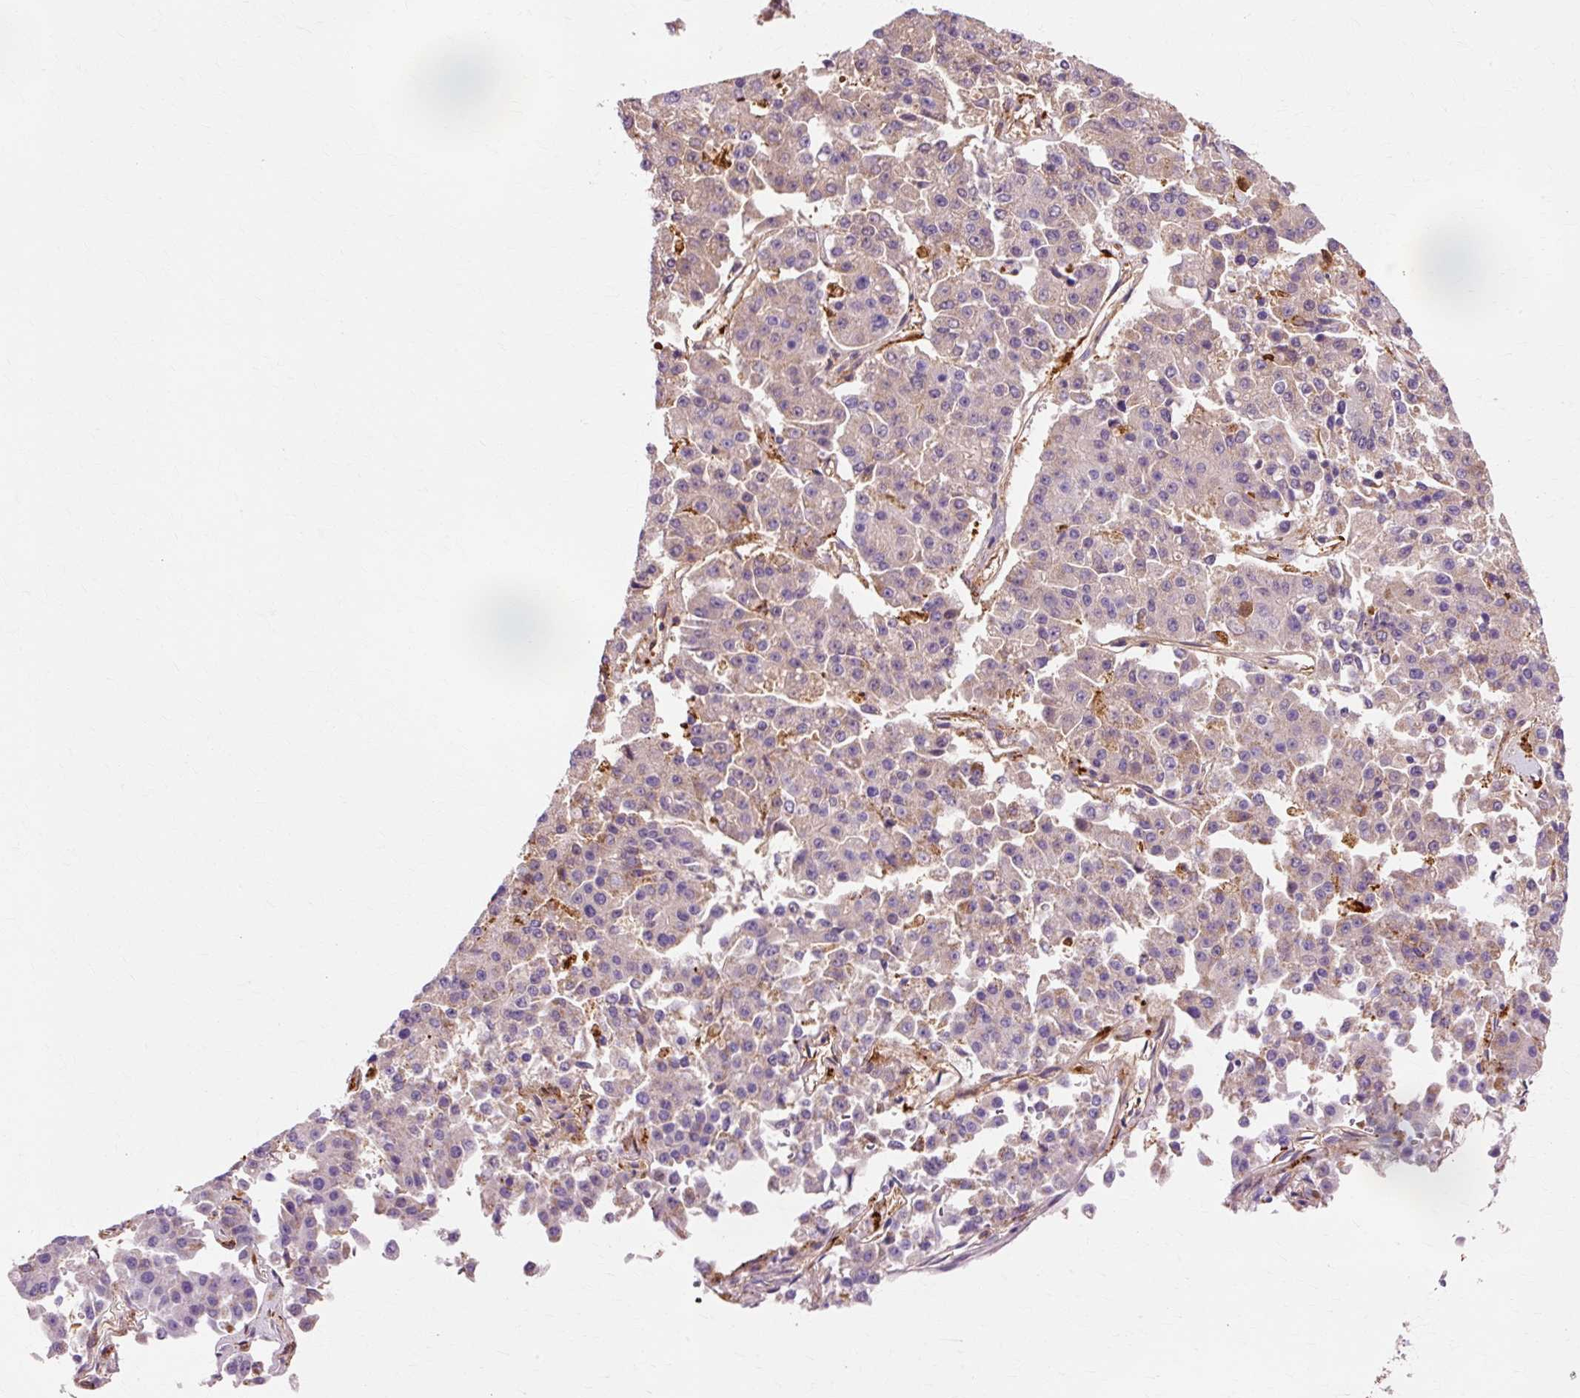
{"staining": {"intensity": "moderate", "quantity": "25%-75%", "location": "cytoplasmic/membranous"}, "tissue": "pancreatic cancer", "cell_type": "Tumor cells", "image_type": "cancer", "snomed": [{"axis": "morphology", "description": "Adenocarcinoma, NOS"}, {"axis": "topography", "description": "Pancreas"}], "caption": "Tumor cells demonstrate moderate cytoplasmic/membranous expression in about 25%-75% of cells in pancreatic adenocarcinoma.", "gene": "GPX1", "patient": {"sex": "male", "age": 50}}